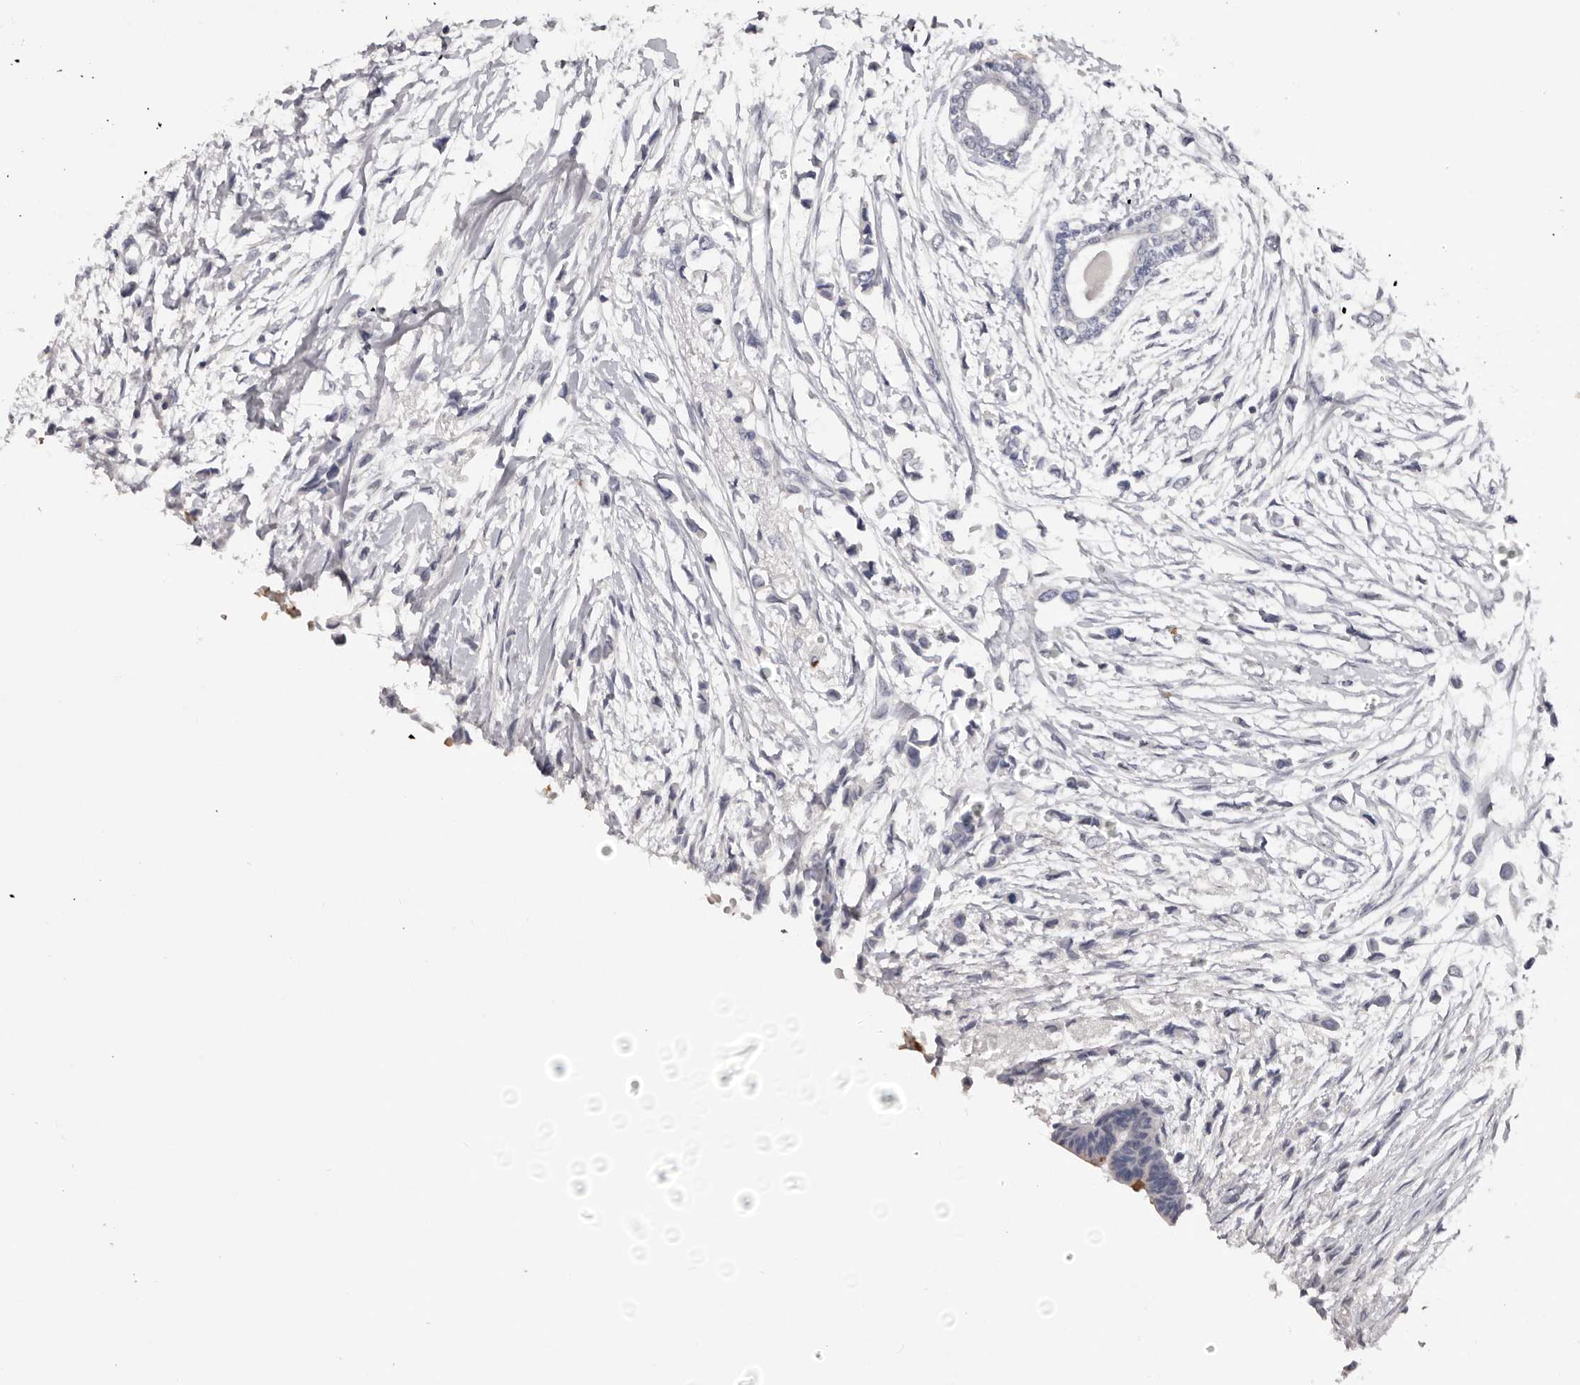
{"staining": {"intensity": "negative", "quantity": "none", "location": "none"}, "tissue": "breast cancer", "cell_type": "Tumor cells", "image_type": "cancer", "snomed": [{"axis": "morphology", "description": "Lobular carcinoma"}, {"axis": "topography", "description": "Breast"}], "caption": "The image demonstrates no significant positivity in tumor cells of lobular carcinoma (breast).", "gene": "TNR", "patient": {"sex": "female", "age": 51}}